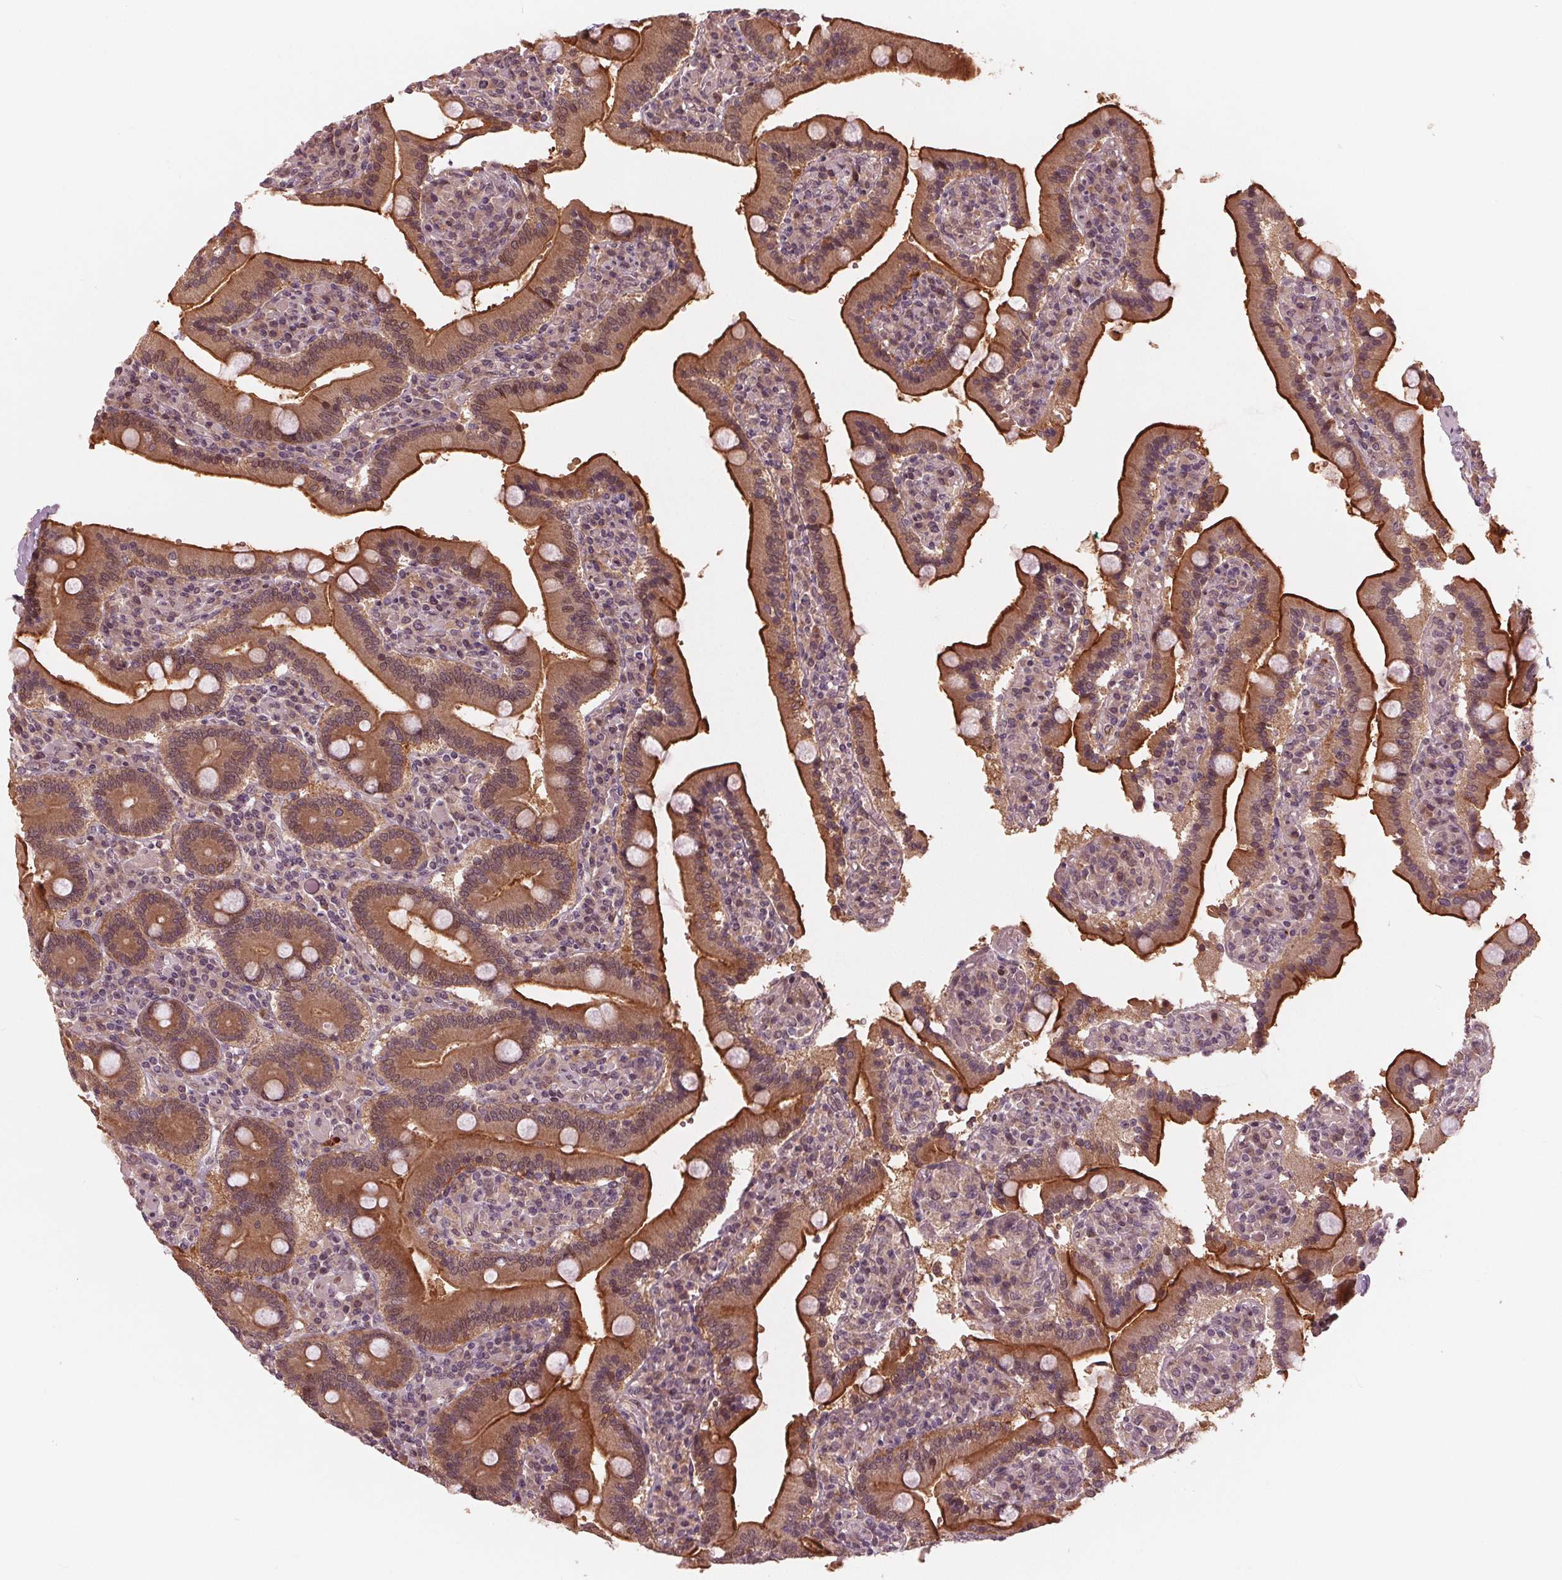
{"staining": {"intensity": "strong", "quantity": "25%-75%", "location": "cytoplasmic/membranous,nuclear"}, "tissue": "duodenum", "cell_type": "Glandular cells", "image_type": "normal", "snomed": [{"axis": "morphology", "description": "Normal tissue, NOS"}, {"axis": "topography", "description": "Duodenum"}], "caption": "IHC (DAB) staining of benign human duodenum displays strong cytoplasmic/membranous,nuclear protein positivity in approximately 25%-75% of glandular cells.", "gene": "ZNF471", "patient": {"sex": "female", "age": 62}}